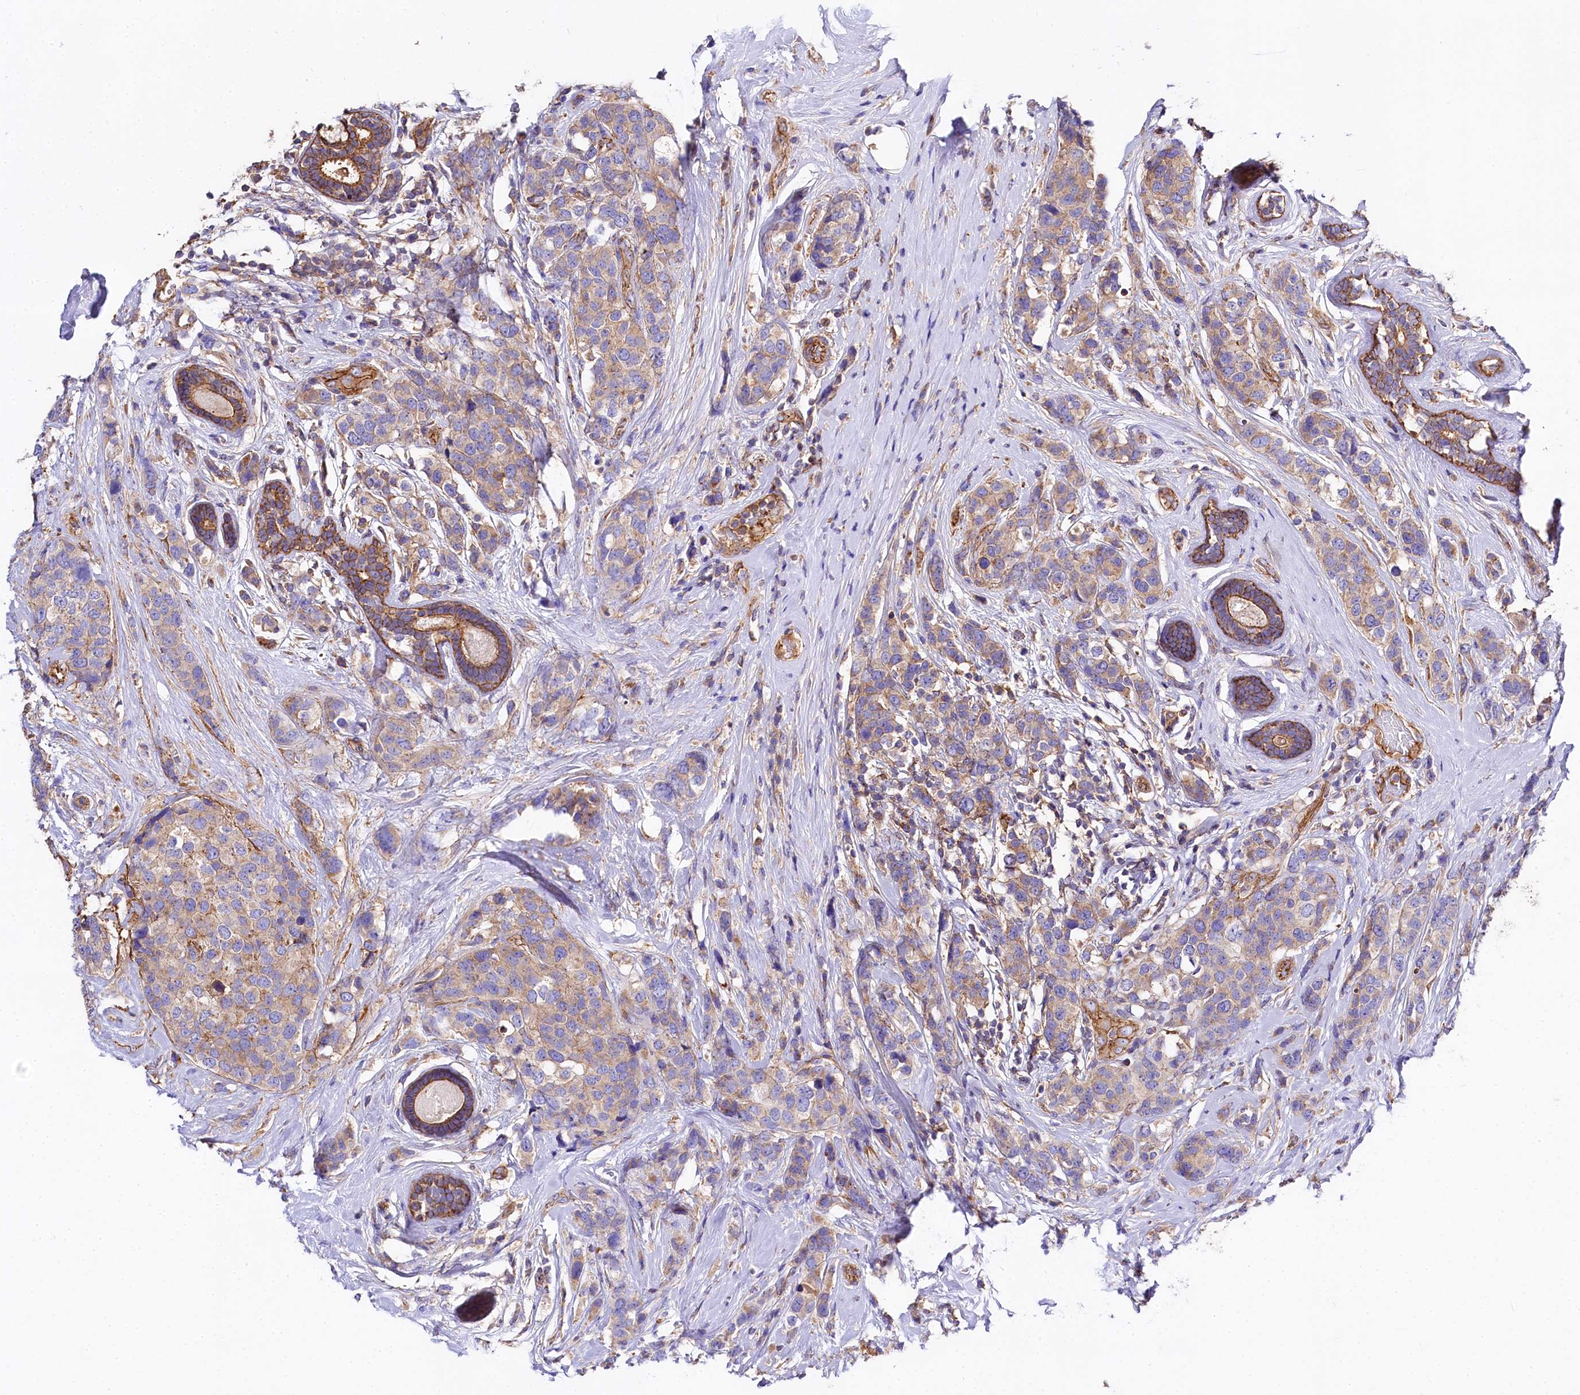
{"staining": {"intensity": "weak", "quantity": "25%-75%", "location": "cytoplasmic/membranous"}, "tissue": "breast cancer", "cell_type": "Tumor cells", "image_type": "cancer", "snomed": [{"axis": "morphology", "description": "Lobular carcinoma"}, {"axis": "topography", "description": "Breast"}], "caption": "Protein positivity by immunohistochemistry reveals weak cytoplasmic/membranous staining in about 25%-75% of tumor cells in breast lobular carcinoma.", "gene": "FCHSD2", "patient": {"sex": "female", "age": 59}}